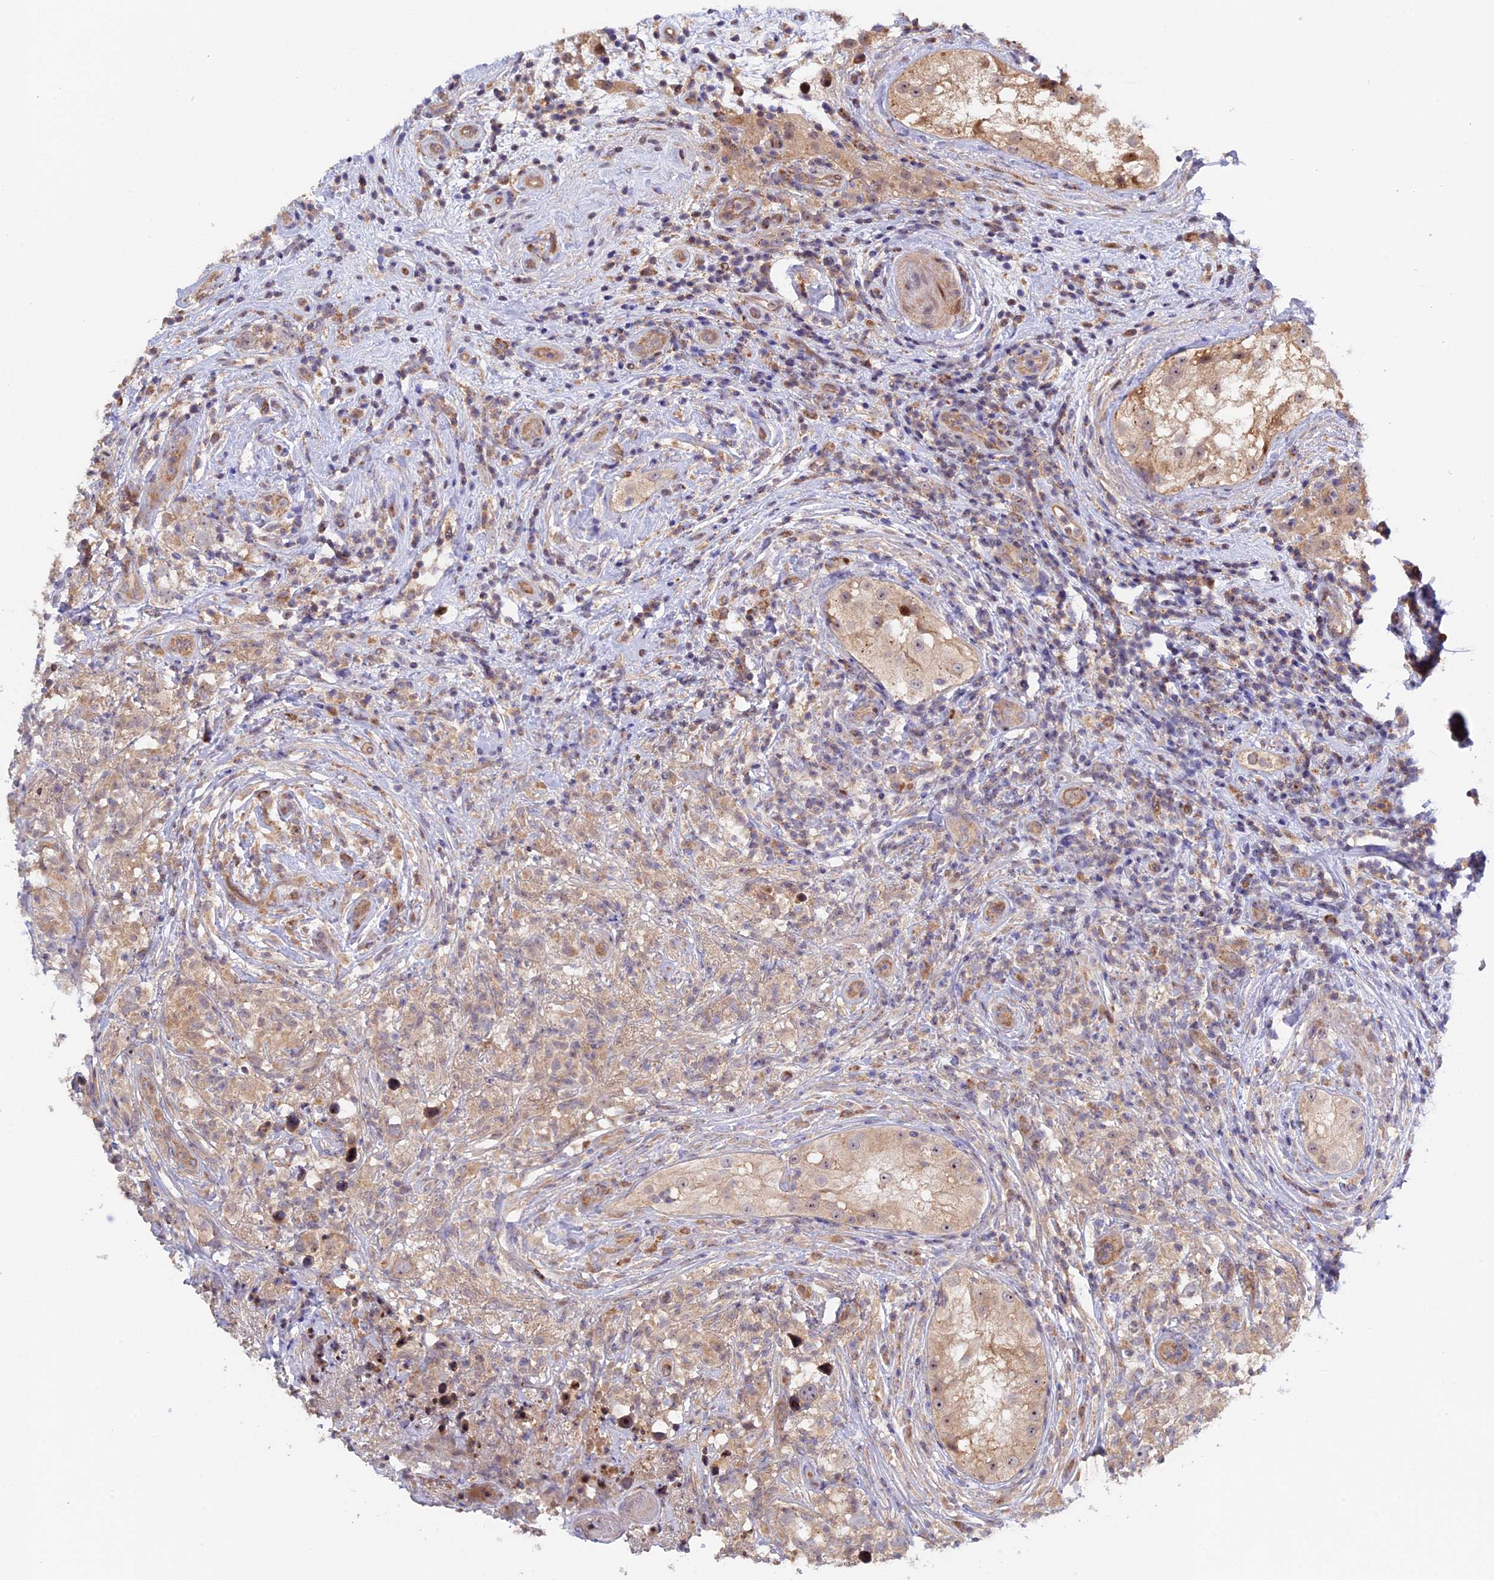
{"staining": {"intensity": "weak", "quantity": ">75%", "location": "cytoplasmic/membranous"}, "tissue": "testis cancer", "cell_type": "Tumor cells", "image_type": "cancer", "snomed": [{"axis": "morphology", "description": "Seminoma, NOS"}, {"axis": "topography", "description": "Testis"}], "caption": "Testis cancer (seminoma) stained with a brown dye displays weak cytoplasmic/membranous positive positivity in approximately >75% of tumor cells.", "gene": "FERMT1", "patient": {"sex": "male", "age": 49}}